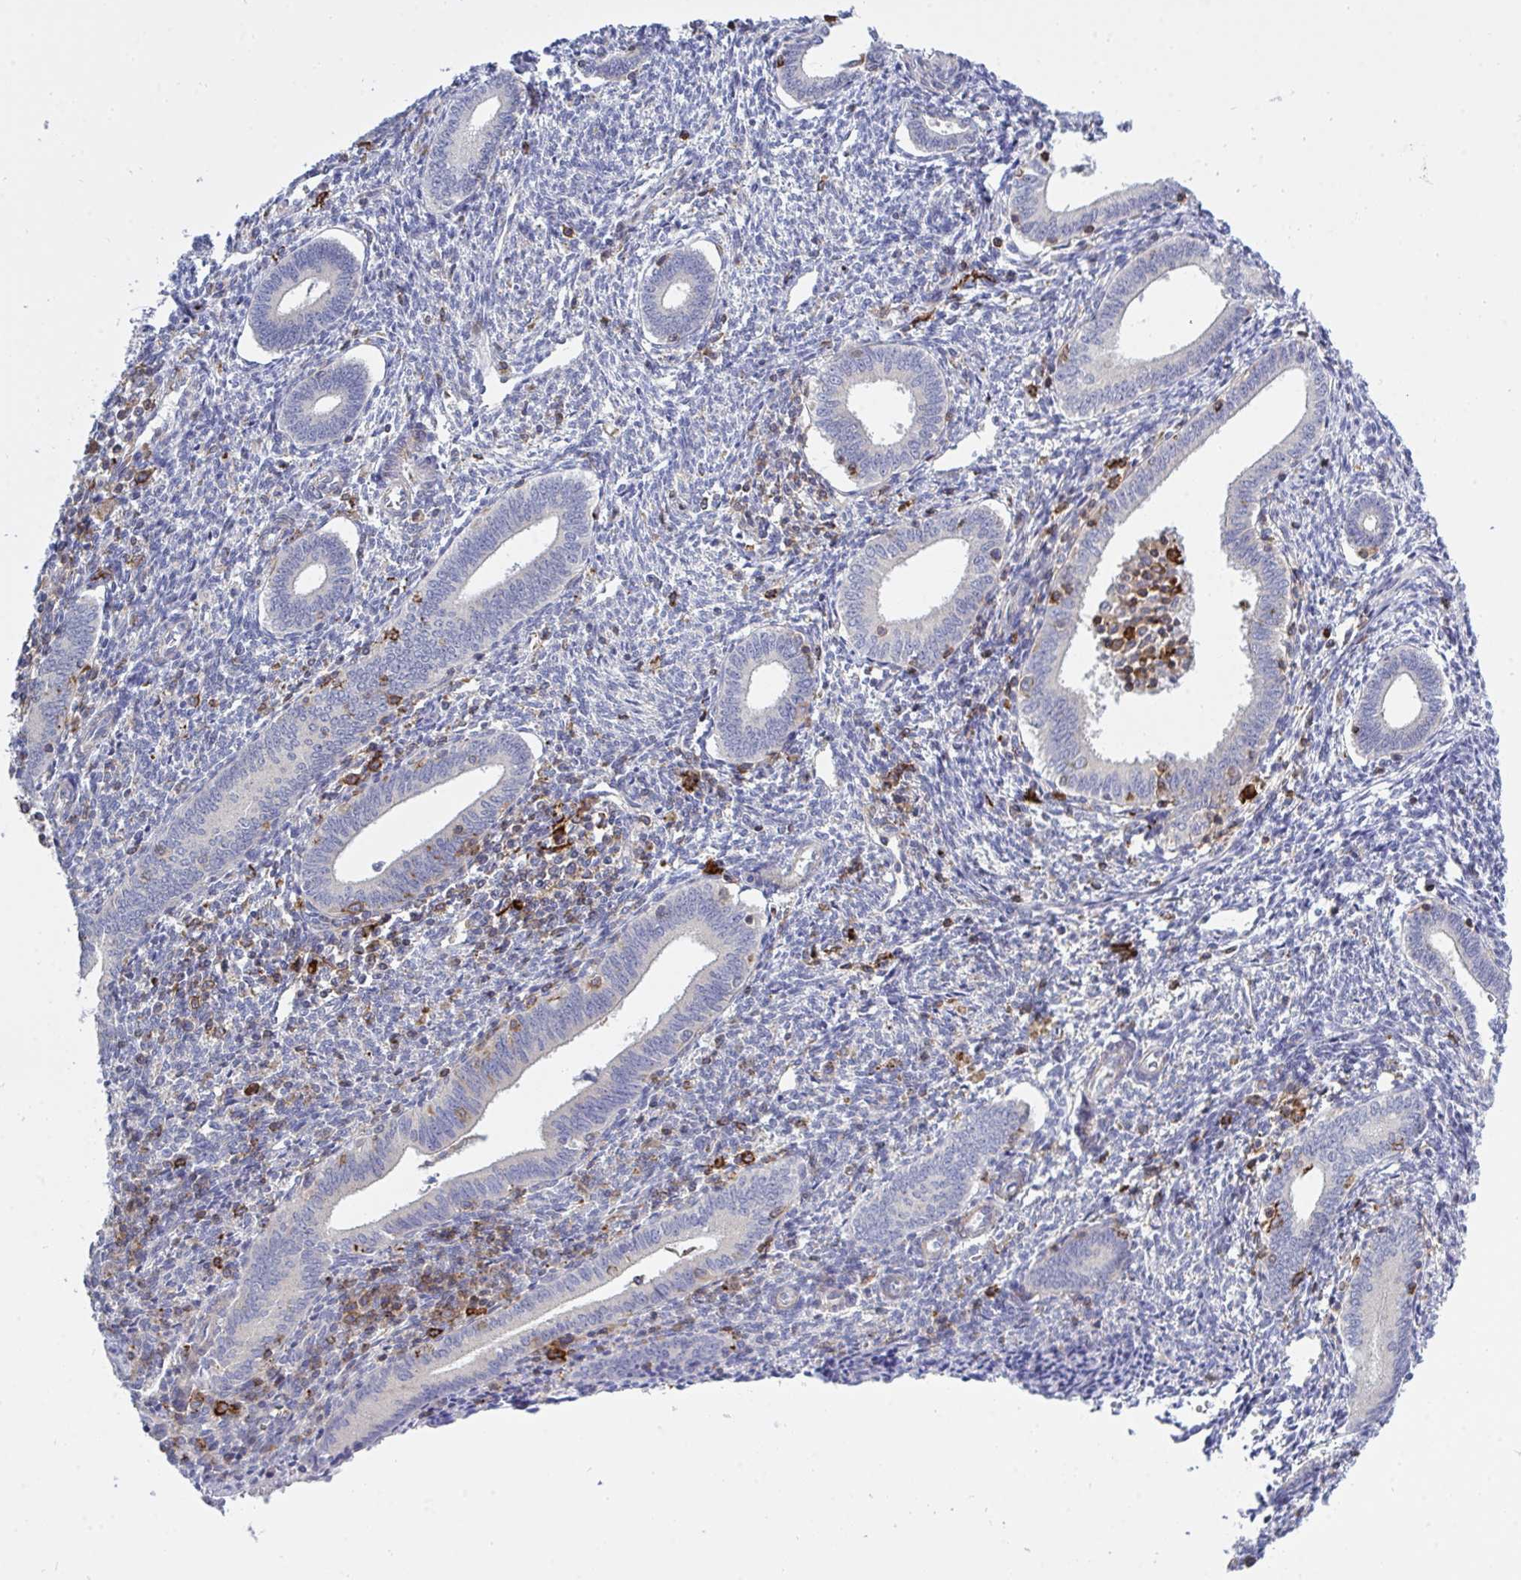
{"staining": {"intensity": "negative", "quantity": "none", "location": "none"}, "tissue": "endometrium", "cell_type": "Cells in endometrial stroma", "image_type": "normal", "snomed": [{"axis": "morphology", "description": "Normal tissue, NOS"}, {"axis": "topography", "description": "Endometrium"}], "caption": "DAB immunohistochemical staining of benign human endometrium displays no significant staining in cells in endometrial stroma.", "gene": "FRMD3", "patient": {"sex": "female", "age": 41}}